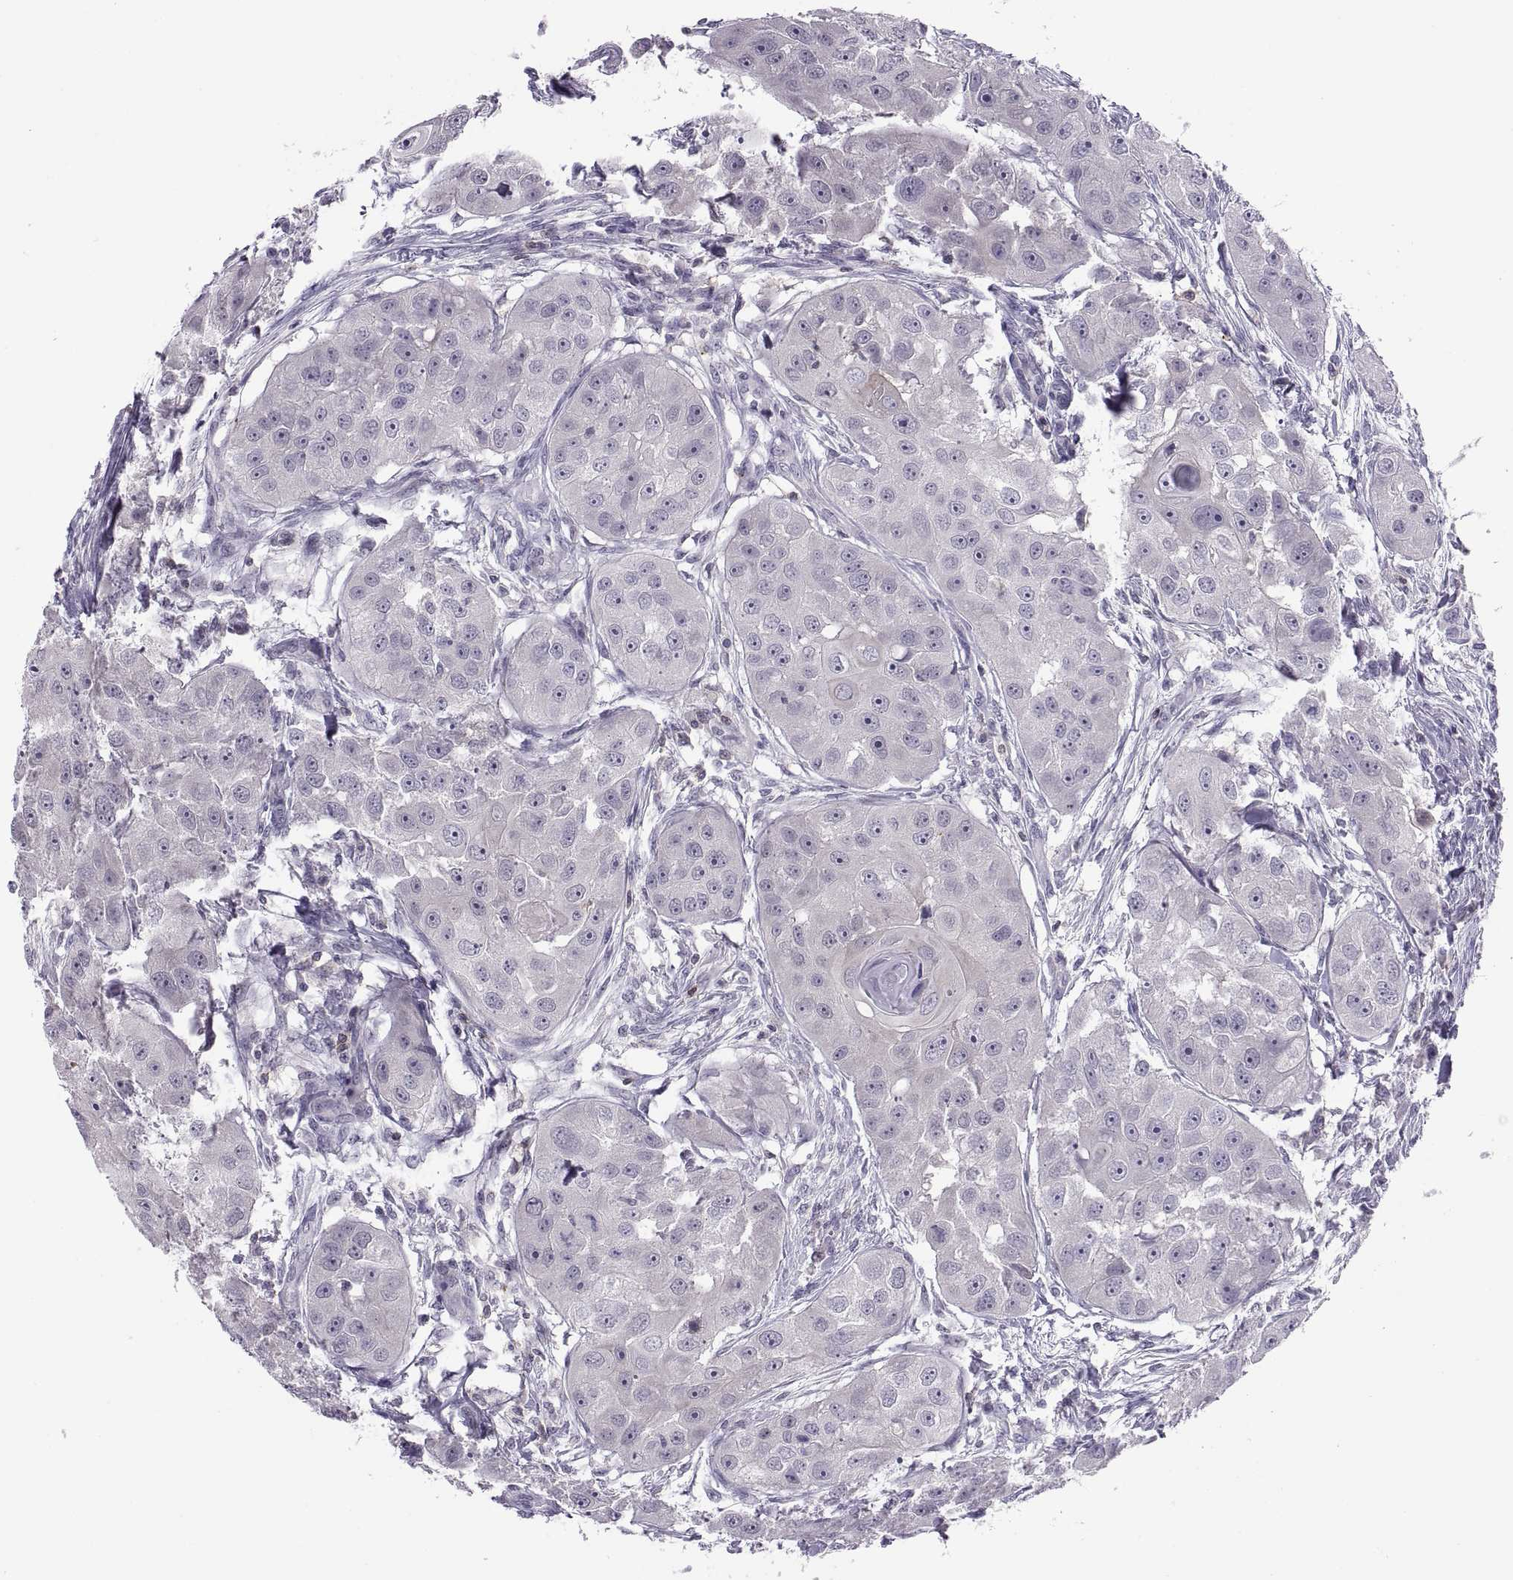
{"staining": {"intensity": "negative", "quantity": "none", "location": "none"}, "tissue": "head and neck cancer", "cell_type": "Tumor cells", "image_type": "cancer", "snomed": [{"axis": "morphology", "description": "Squamous cell carcinoma, NOS"}, {"axis": "topography", "description": "Head-Neck"}], "caption": "Human head and neck squamous cell carcinoma stained for a protein using immunohistochemistry (IHC) exhibits no expression in tumor cells.", "gene": "TTC21A", "patient": {"sex": "male", "age": 51}}